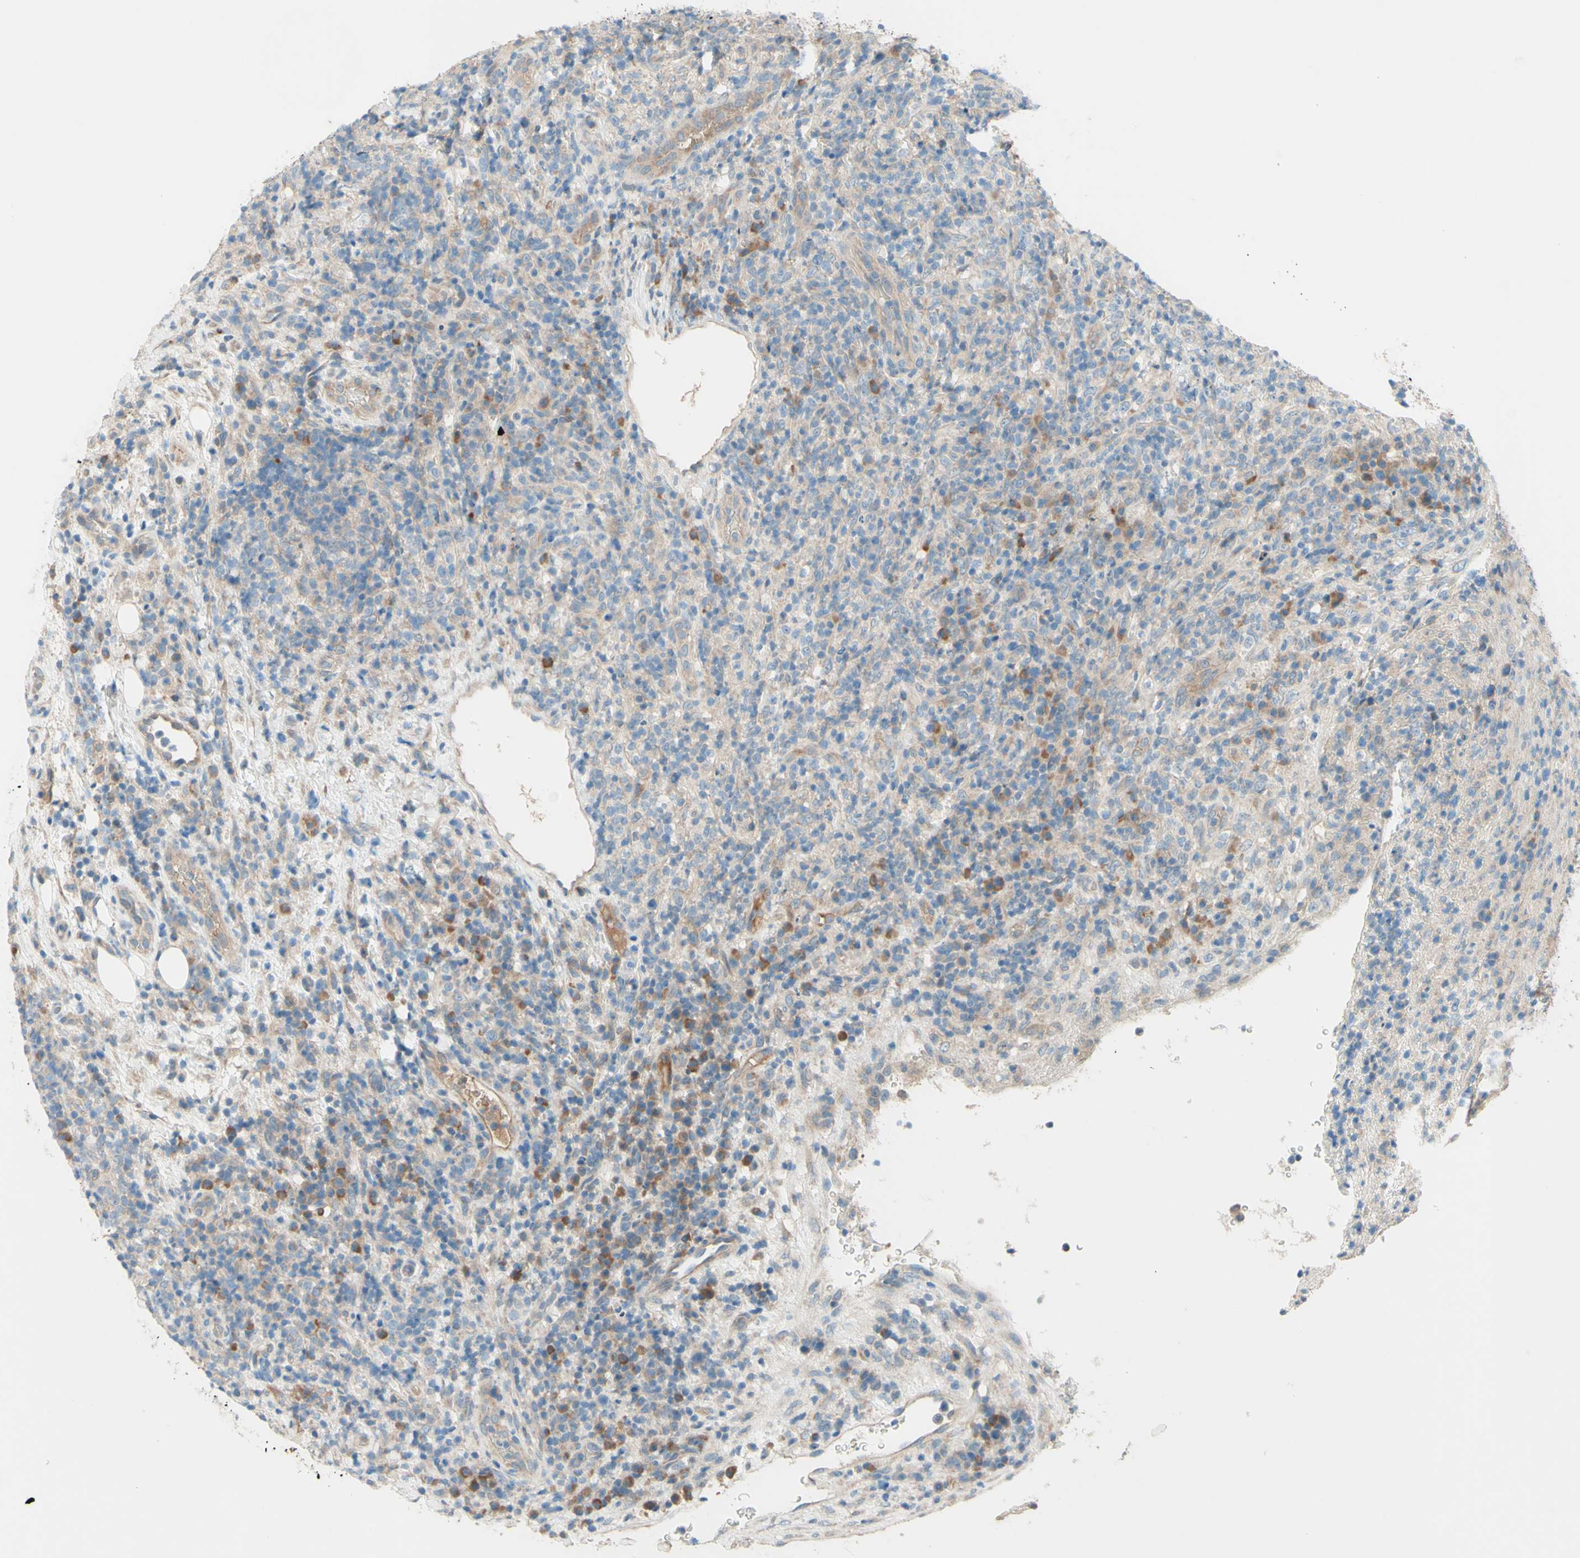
{"staining": {"intensity": "weak", "quantity": "25%-75%", "location": "cytoplasmic/membranous"}, "tissue": "lymphoma", "cell_type": "Tumor cells", "image_type": "cancer", "snomed": [{"axis": "morphology", "description": "Malignant lymphoma, non-Hodgkin's type, High grade"}, {"axis": "topography", "description": "Lymph node"}], "caption": "Immunohistochemistry (IHC) histopathology image of human lymphoma stained for a protein (brown), which demonstrates low levels of weak cytoplasmic/membranous expression in approximately 25%-75% of tumor cells.", "gene": "IL2", "patient": {"sex": "female", "age": 76}}